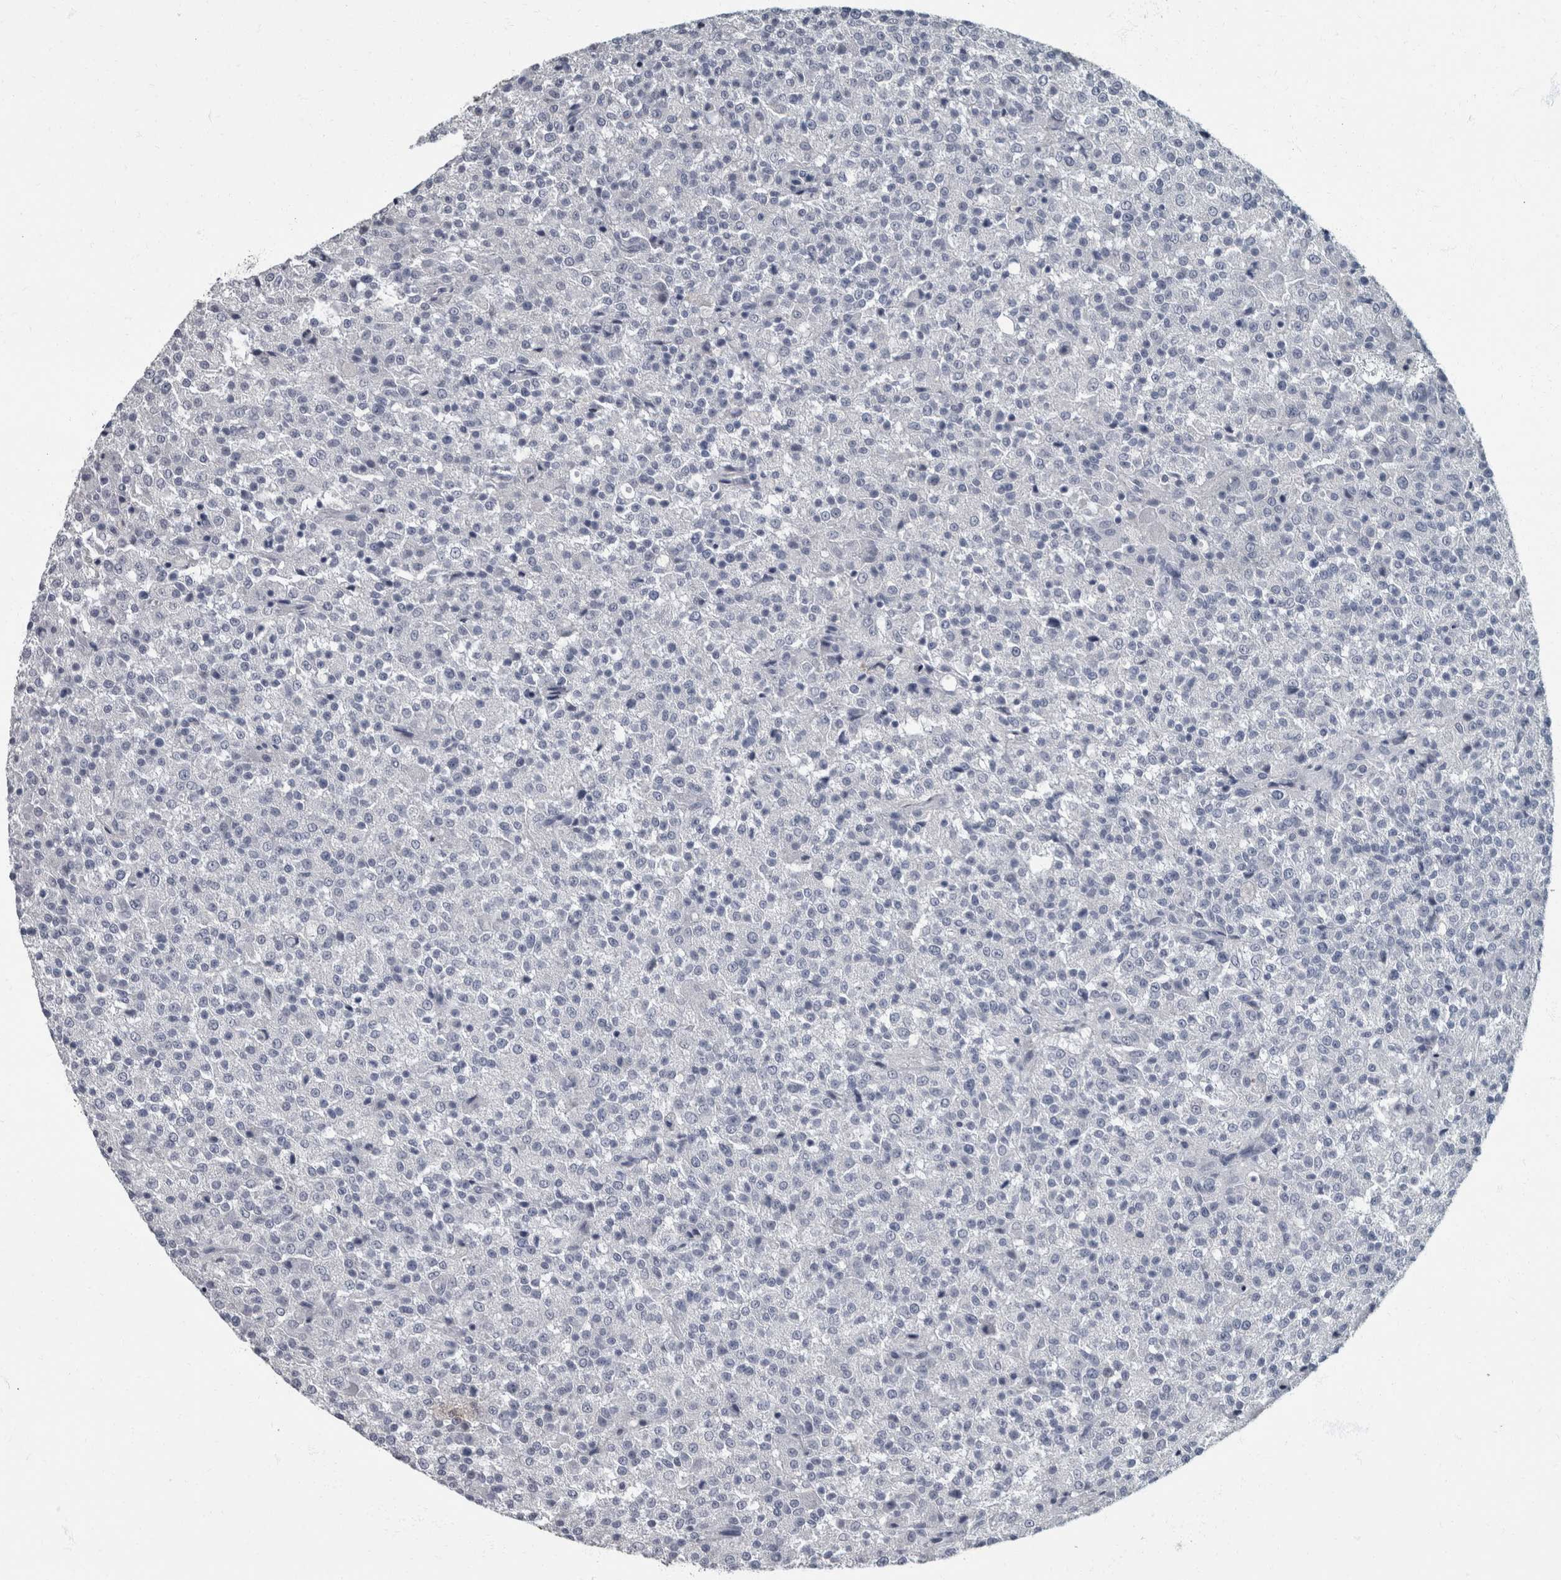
{"staining": {"intensity": "negative", "quantity": "none", "location": "none"}, "tissue": "testis cancer", "cell_type": "Tumor cells", "image_type": "cancer", "snomed": [{"axis": "morphology", "description": "Seminoma, NOS"}, {"axis": "topography", "description": "Testis"}], "caption": "The histopathology image reveals no staining of tumor cells in testis seminoma. (Stains: DAB (3,3'-diaminobenzidine) IHC with hematoxylin counter stain, Microscopy: brightfield microscopy at high magnification).", "gene": "DSG2", "patient": {"sex": "male", "age": 59}}